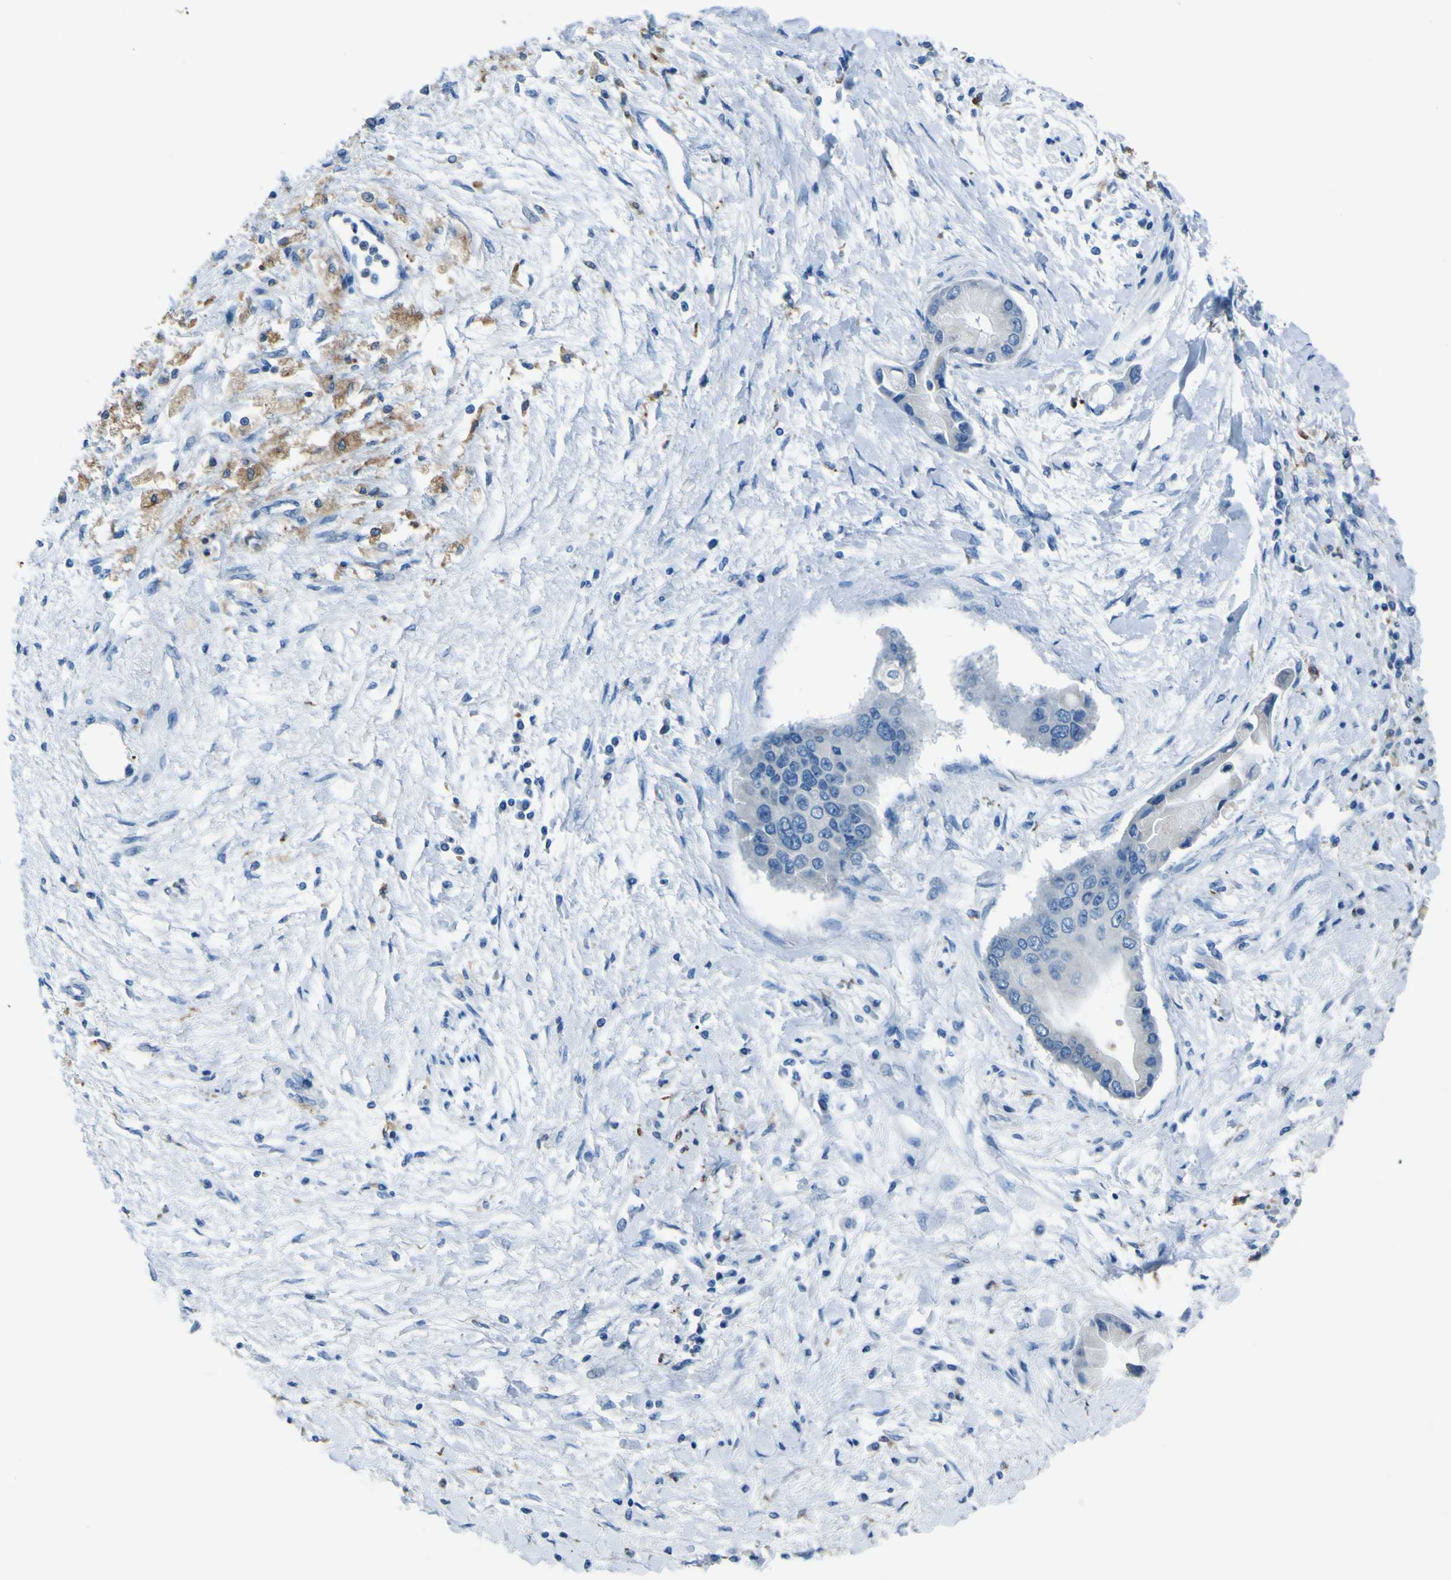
{"staining": {"intensity": "negative", "quantity": "none", "location": "none"}, "tissue": "liver cancer", "cell_type": "Tumor cells", "image_type": "cancer", "snomed": [{"axis": "morphology", "description": "Cholangiocarcinoma"}, {"axis": "topography", "description": "Liver"}], "caption": "Immunohistochemistry histopathology image of human cholangiocarcinoma (liver) stained for a protein (brown), which demonstrates no expression in tumor cells. Brightfield microscopy of immunohistochemistry stained with DAB (brown) and hematoxylin (blue), captured at high magnification.", "gene": "ACSL1", "patient": {"sex": "male", "age": 50}}